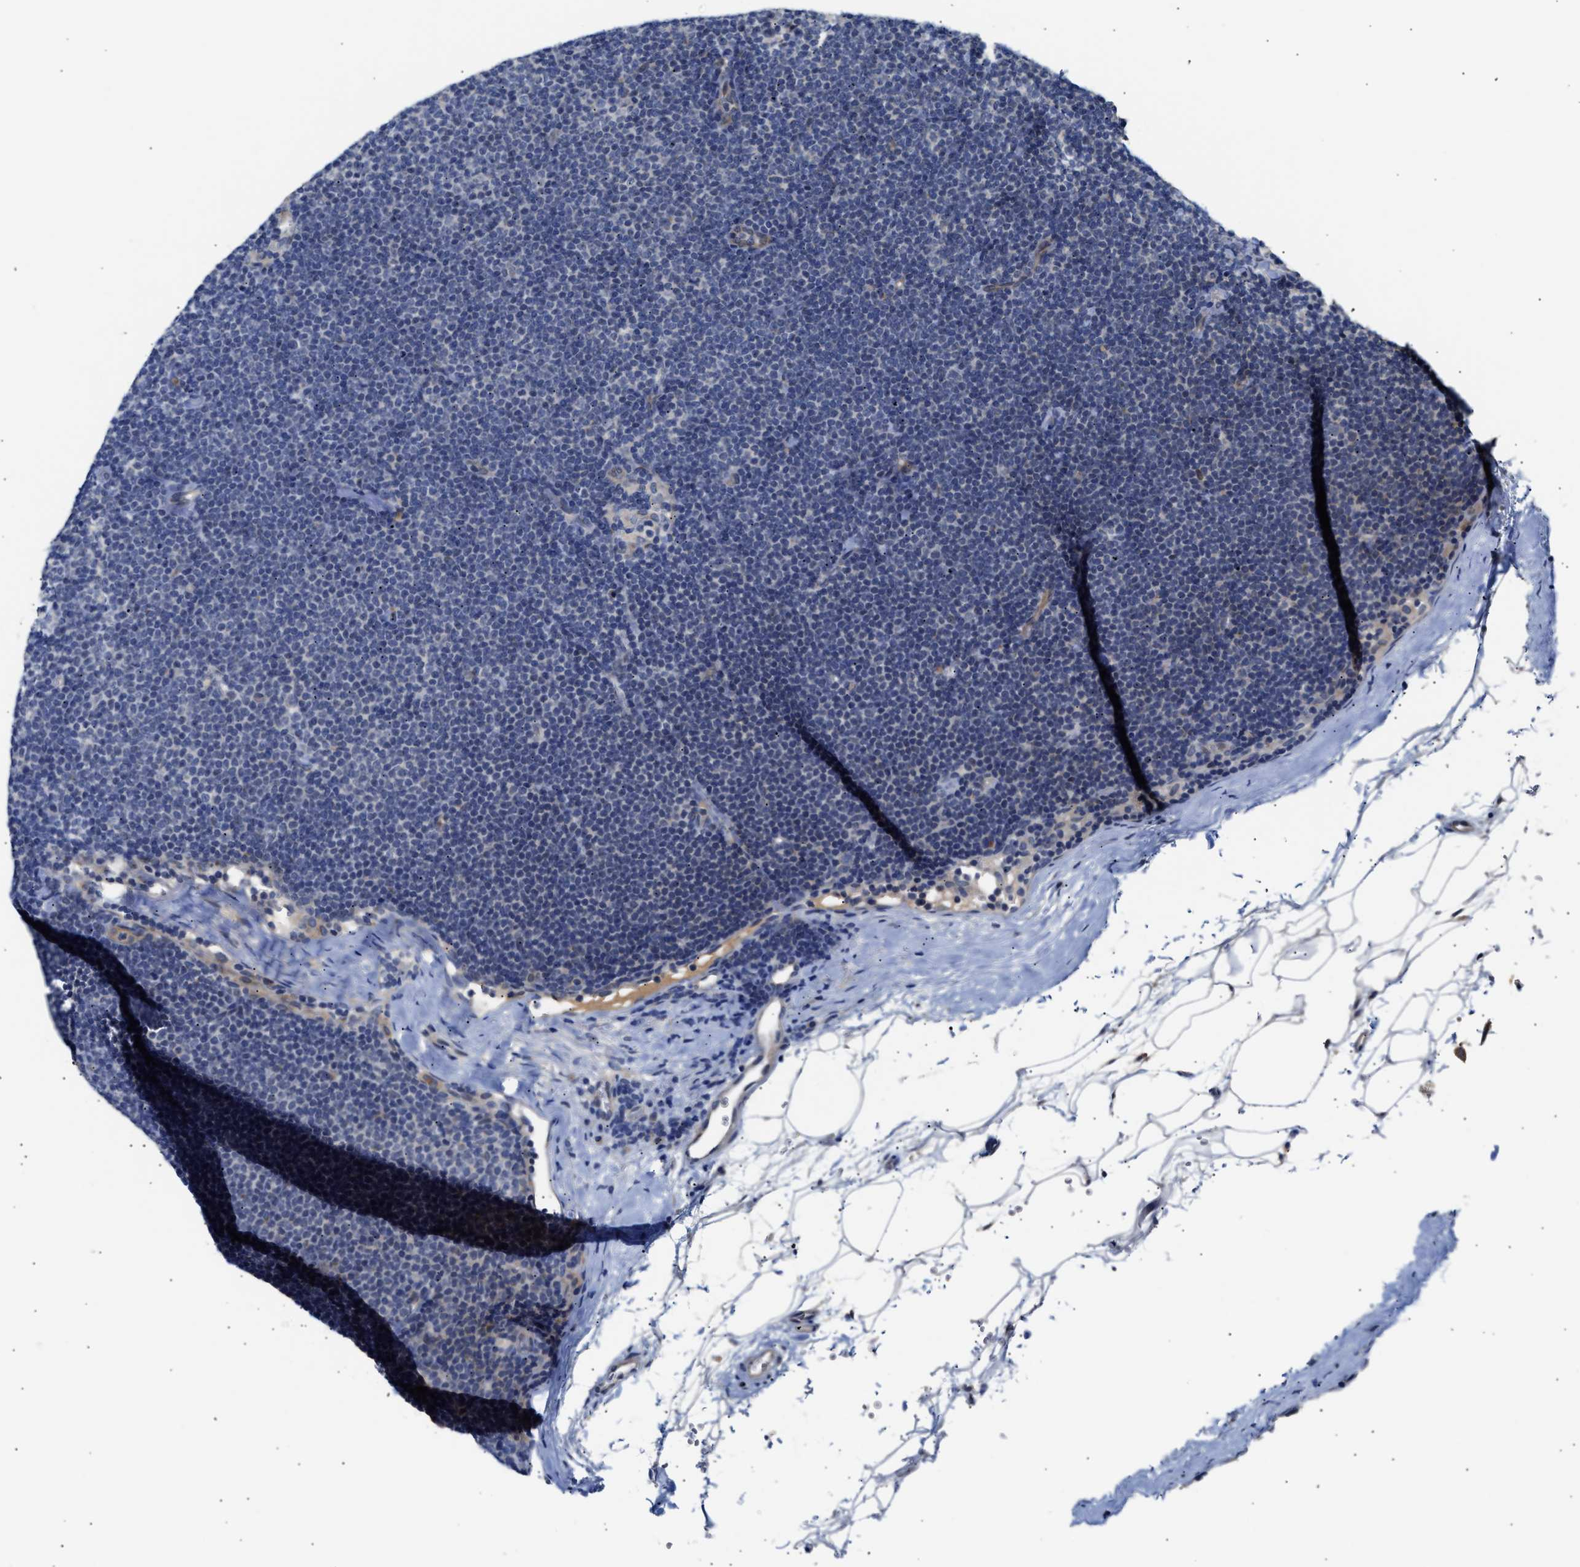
{"staining": {"intensity": "negative", "quantity": "none", "location": "none"}, "tissue": "lymphoma", "cell_type": "Tumor cells", "image_type": "cancer", "snomed": [{"axis": "morphology", "description": "Malignant lymphoma, non-Hodgkin's type, Low grade"}, {"axis": "topography", "description": "Lymph node"}], "caption": "This histopathology image is of lymphoma stained with immunohistochemistry (IHC) to label a protein in brown with the nuclei are counter-stained blue. There is no positivity in tumor cells.", "gene": "CCDC146", "patient": {"sex": "female", "age": 53}}